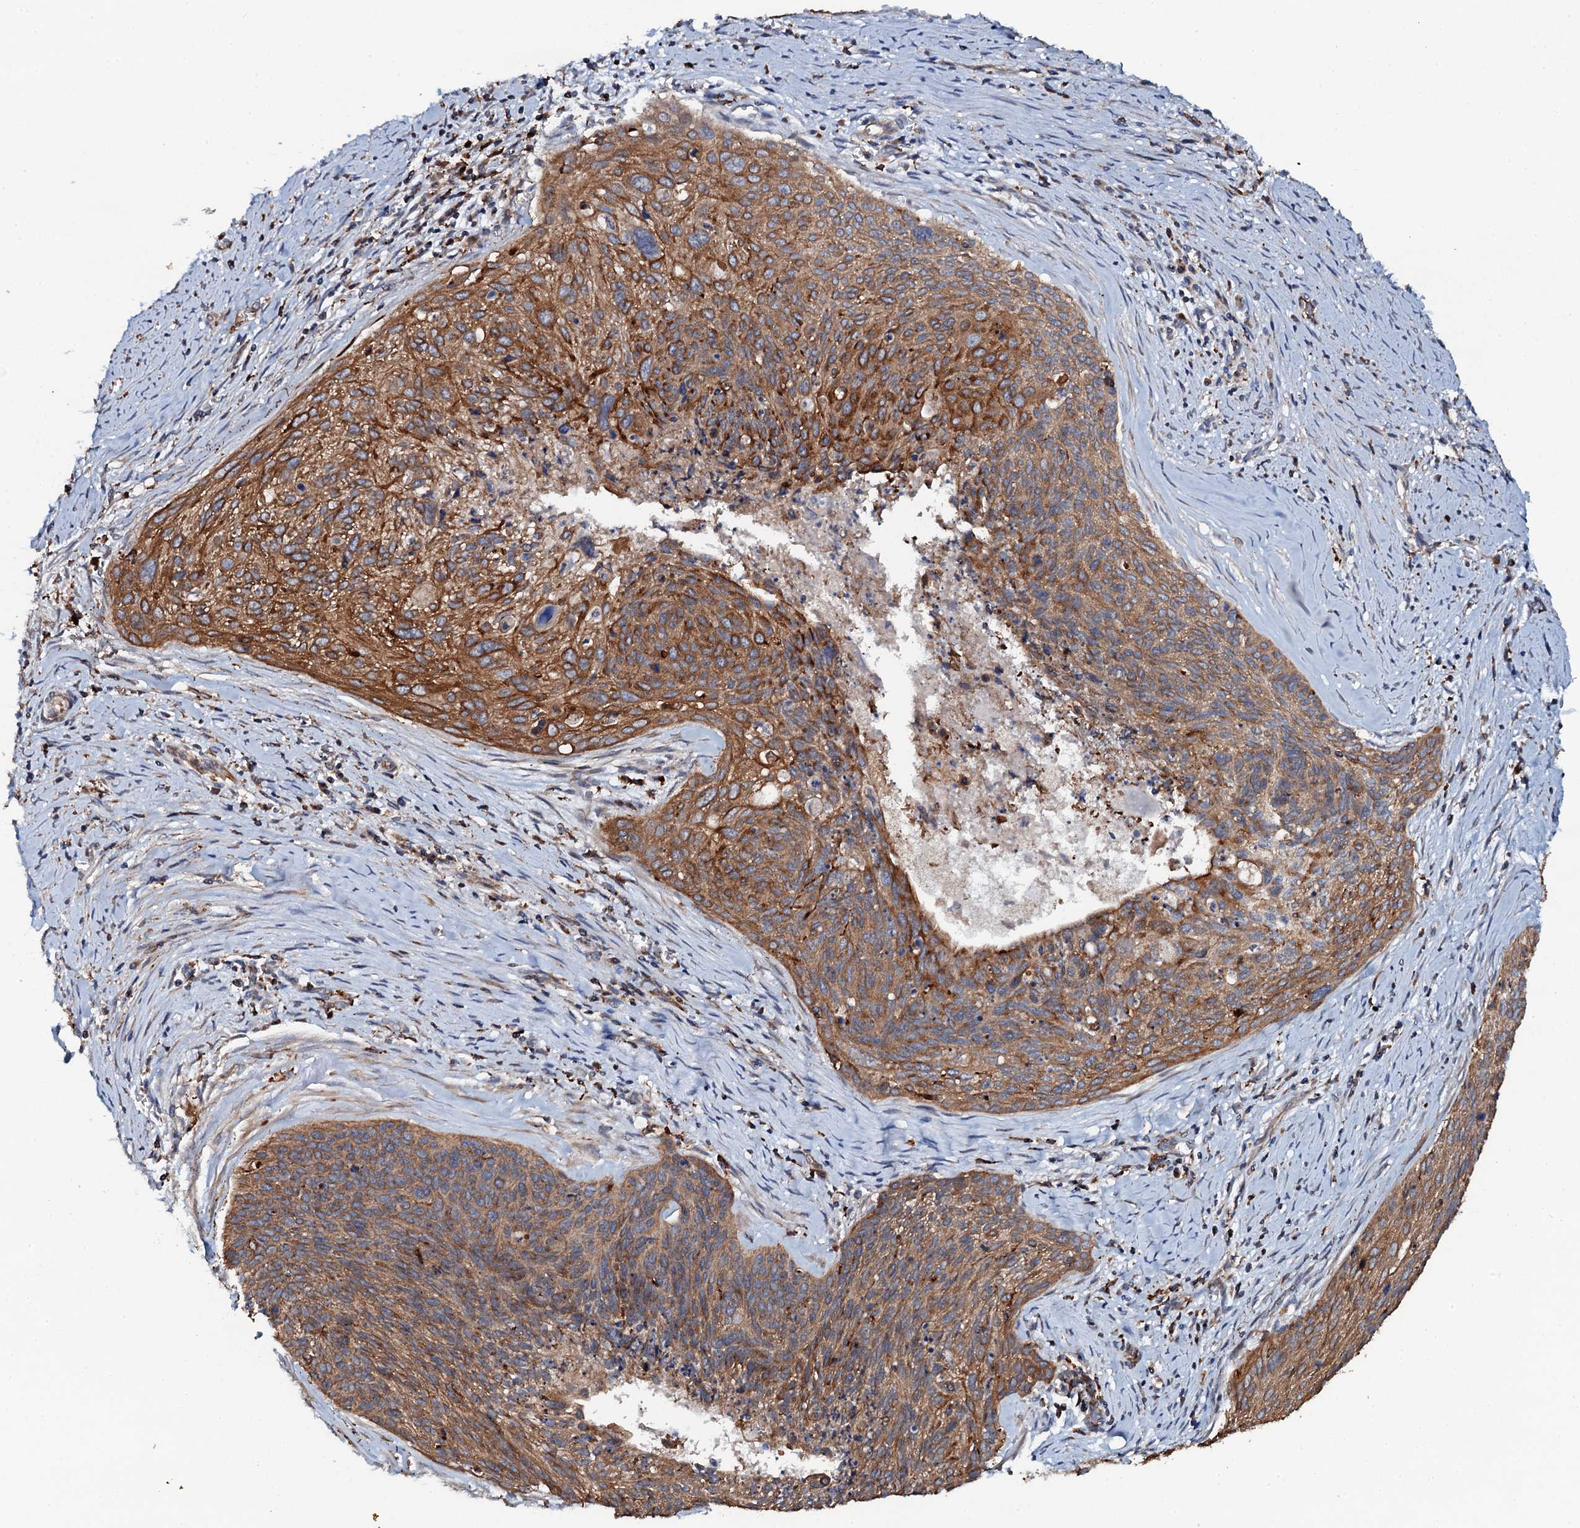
{"staining": {"intensity": "strong", "quantity": ">75%", "location": "cytoplasmic/membranous"}, "tissue": "cervical cancer", "cell_type": "Tumor cells", "image_type": "cancer", "snomed": [{"axis": "morphology", "description": "Squamous cell carcinoma, NOS"}, {"axis": "topography", "description": "Cervix"}], "caption": "Tumor cells display strong cytoplasmic/membranous staining in approximately >75% of cells in cervical cancer (squamous cell carcinoma).", "gene": "VAMP8", "patient": {"sex": "female", "age": 55}}